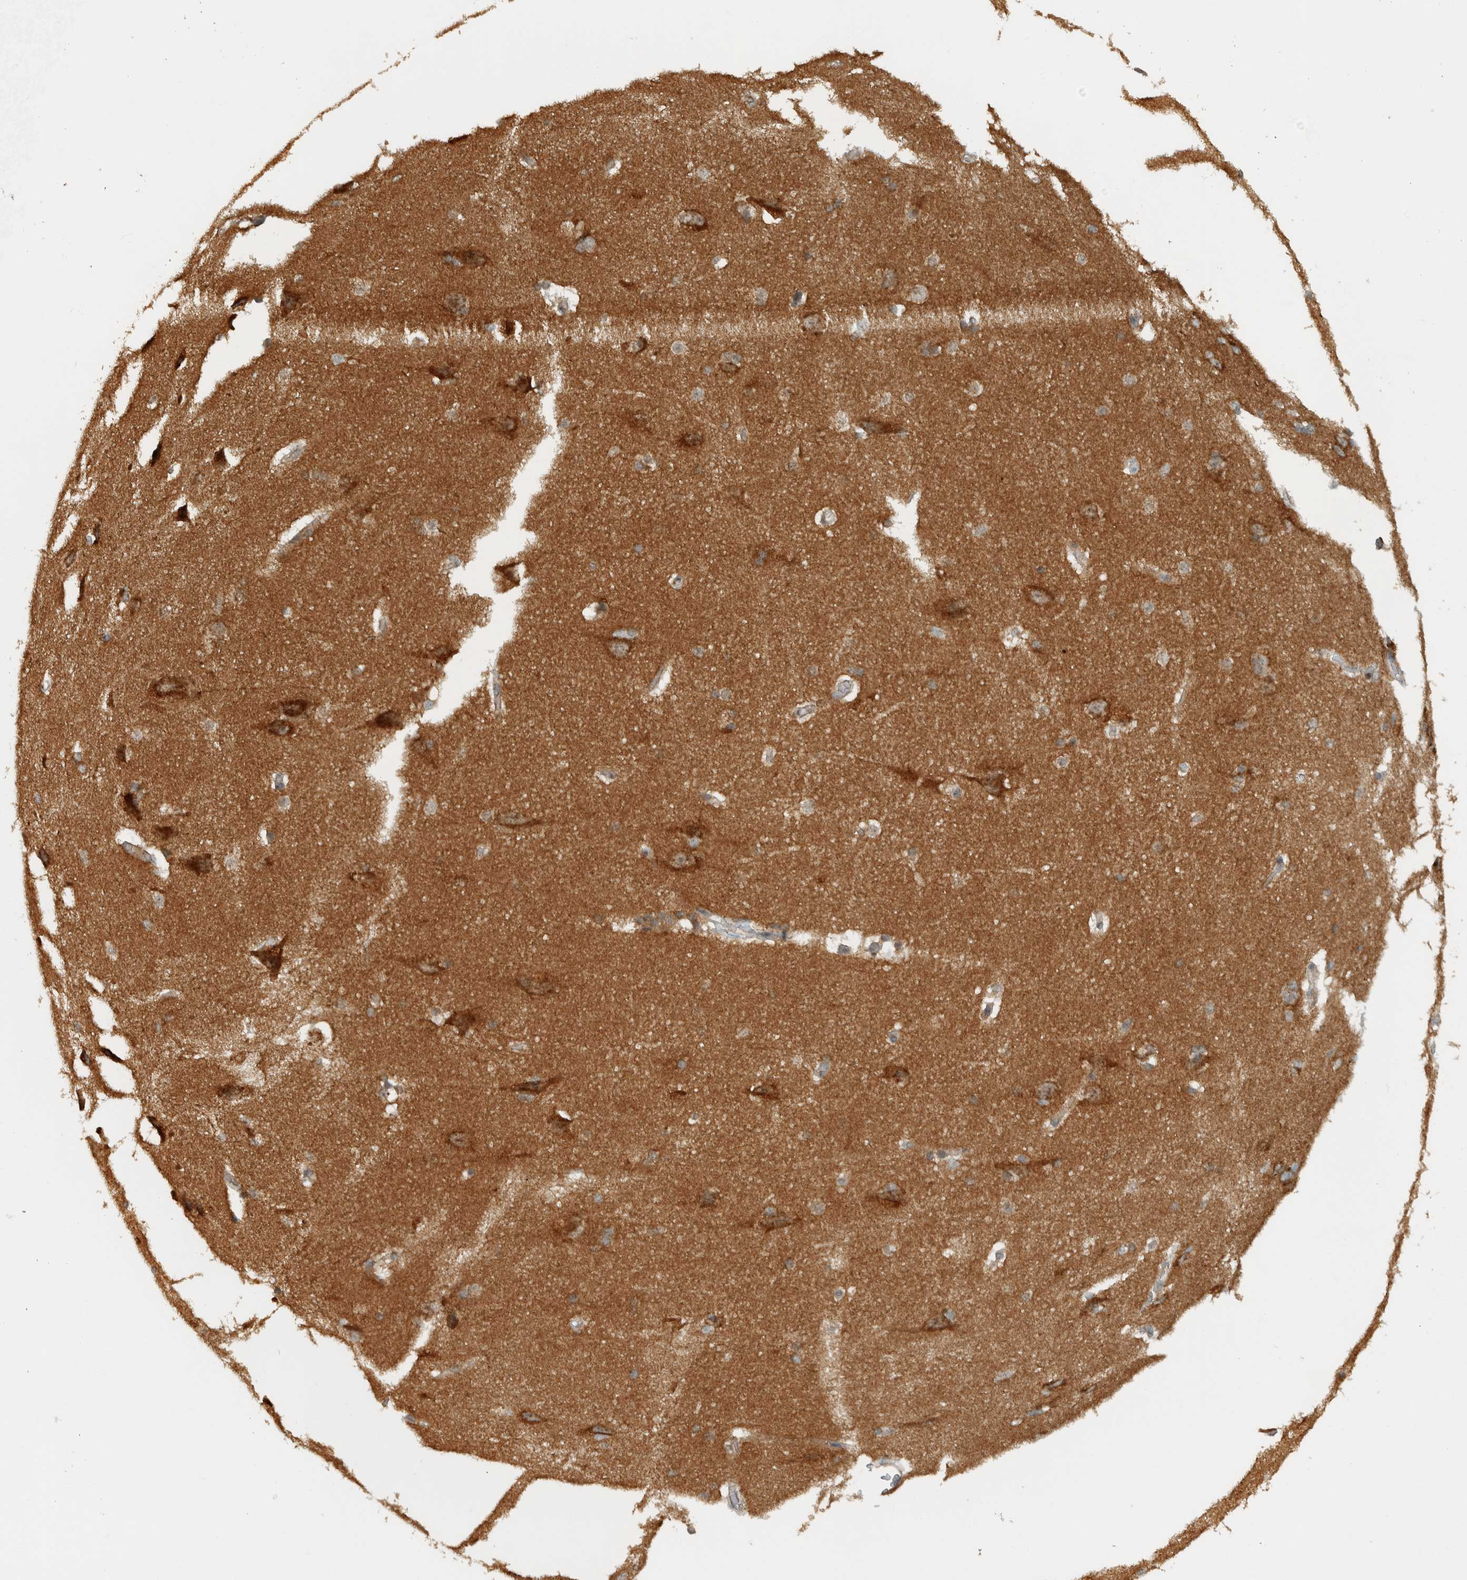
{"staining": {"intensity": "weak", "quantity": "<25%", "location": "cytoplasmic/membranous"}, "tissue": "cerebral cortex", "cell_type": "Endothelial cells", "image_type": "normal", "snomed": [{"axis": "morphology", "description": "Normal tissue, NOS"}, {"axis": "topography", "description": "Cerebral cortex"}, {"axis": "topography", "description": "Hippocampus"}], "caption": "Protein analysis of unremarkable cerebral cortex exhibits no significant expression in endothelial cells. (Immunohistochemistry, brightfield microscopy, high magnification).", "gene": "NAPG", "patient": {"sex": "female", "age": 19}}